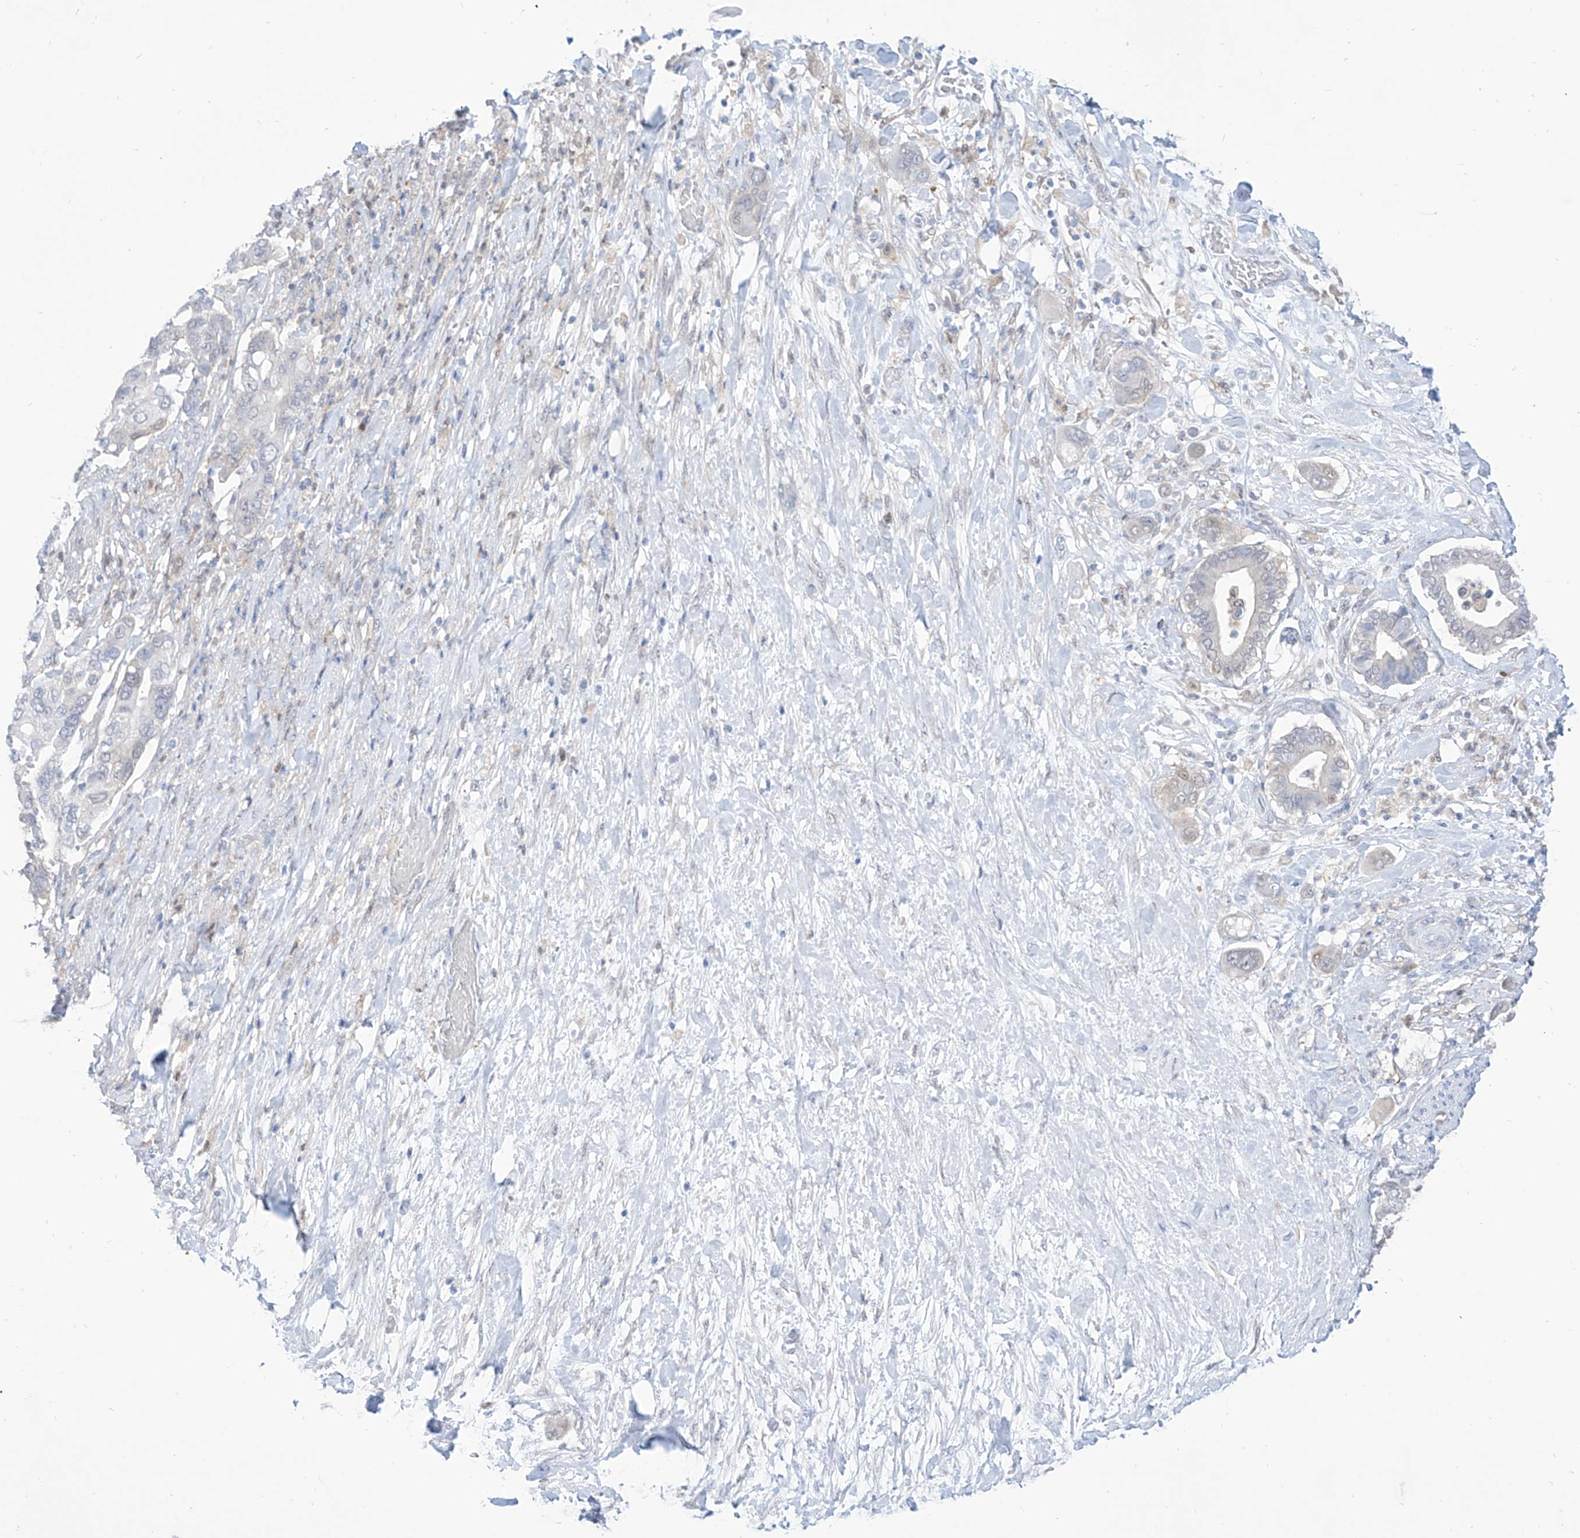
{"staining": {"intensity": "negative", "quantity": "none", "location": "none"}, "tissue": "pancreatic cancer", "cell_type": "Tumor cells", "image_type": "cancer", "snomed": [{"axis": "morphology", "description": "Adenocarcinoma, NOS"}, {"axis": "topography", "description": "Pancreas"}], "caption": "This is an immunohistochemistry (IHC) histopathology image of pancreatic adenocarcinoma. There is no positivity in tumor cells.", "gene": "PDXK", "patient": {"sex": "male", "age": 68}}